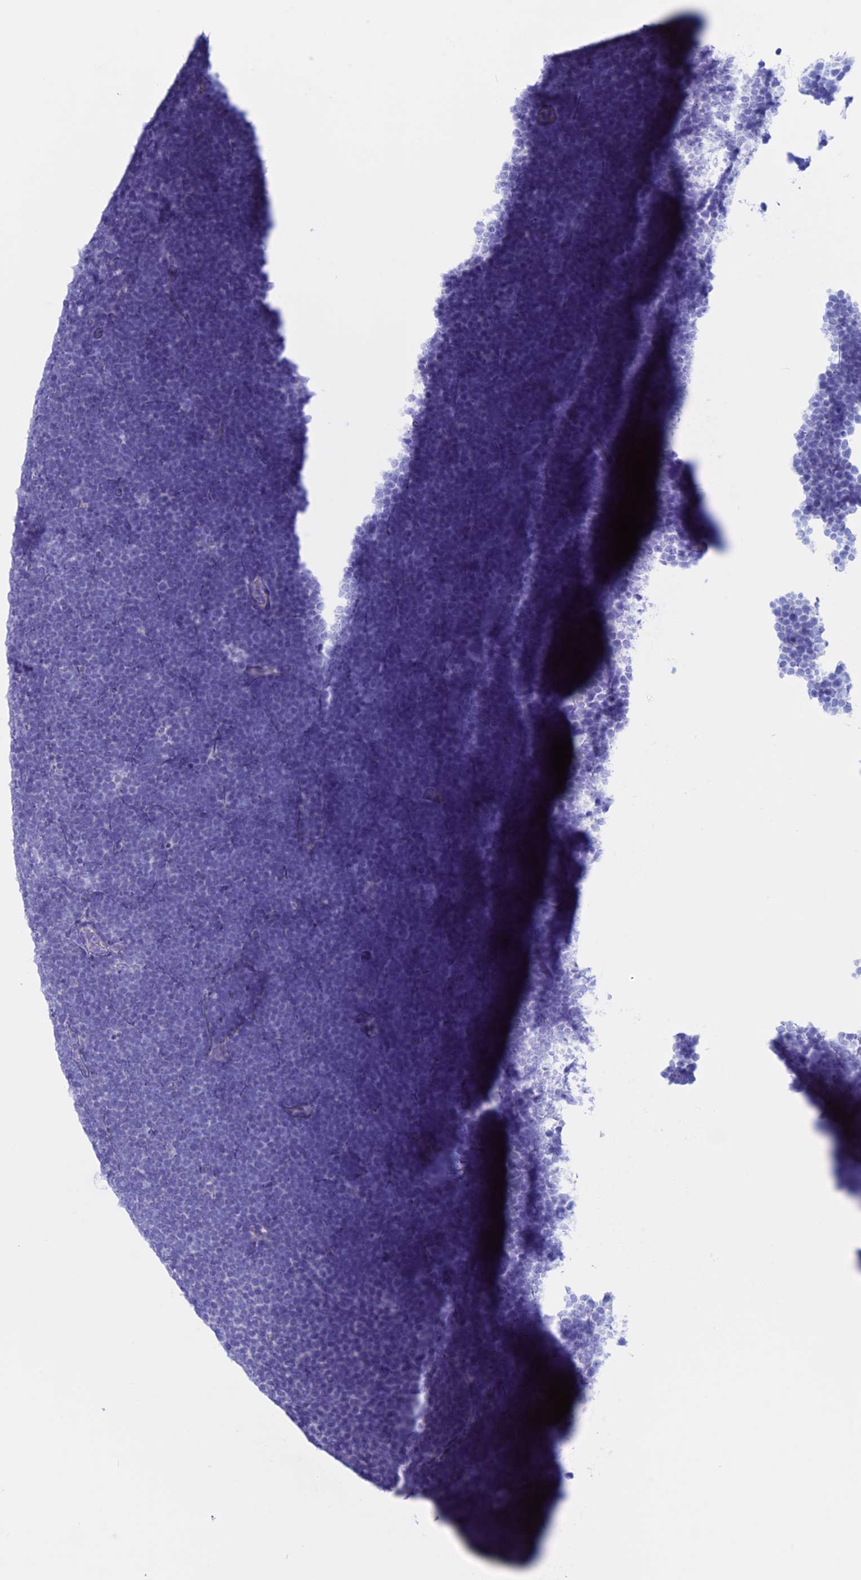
{"staining": {"intensity": "negative", "quantity": "none", "location": "none"}, "tissue": "lymphoma", "cell_type": "Tumor cells", "image_type": "cancer", "snomed": [{"axis": "morphology", "description": "Malignant lymphoma, non-Hodgkin's type, High grade"}, {"axis": "topography", "description": "Lymph node"}], "caption": "Tumor cells show no significant expression in lymphoma.", "gene": "RP1", "patient": {"sex": "male", "age": 13}}